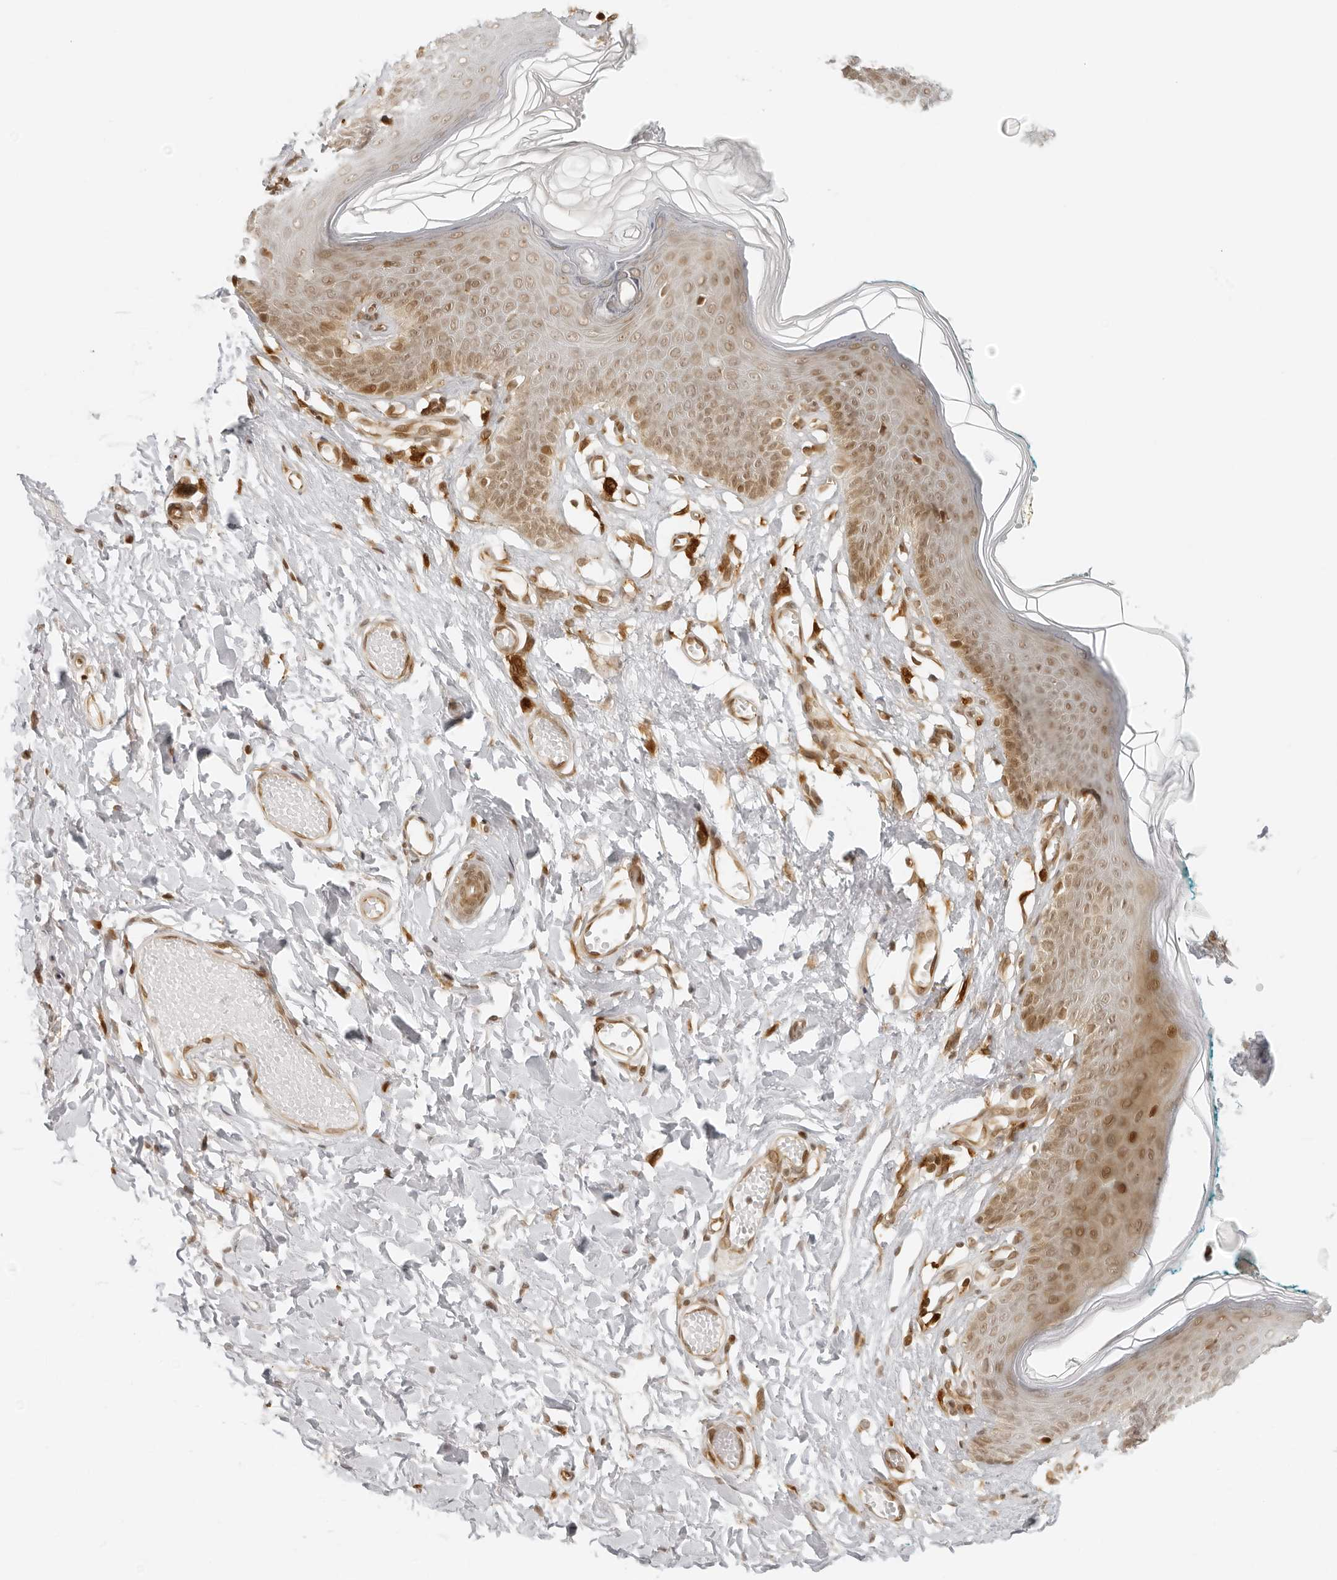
{"staining": {"intensity": "moderate", "quantity": ">75%", "location": "nuclear"}, "tissue": "skin", "cell_type": "Epidermal cells", "image_type": "normal", "snomed": [{"axis": "morphology", "description": "Normal tissue, NOS"}, {"axis": "morphology", "description": "Inflammation, NOS"}, {"axis": "topography", "description": "Vulva"}], "caption": "This photomicrograph displays immunohistochemistry (IHC) staining of normal skin, with medium moderate nuclear staining in about >75% of epidermal cells.", "gene": "ZNF407", "patient": {"sex": "female", "age": 84}}